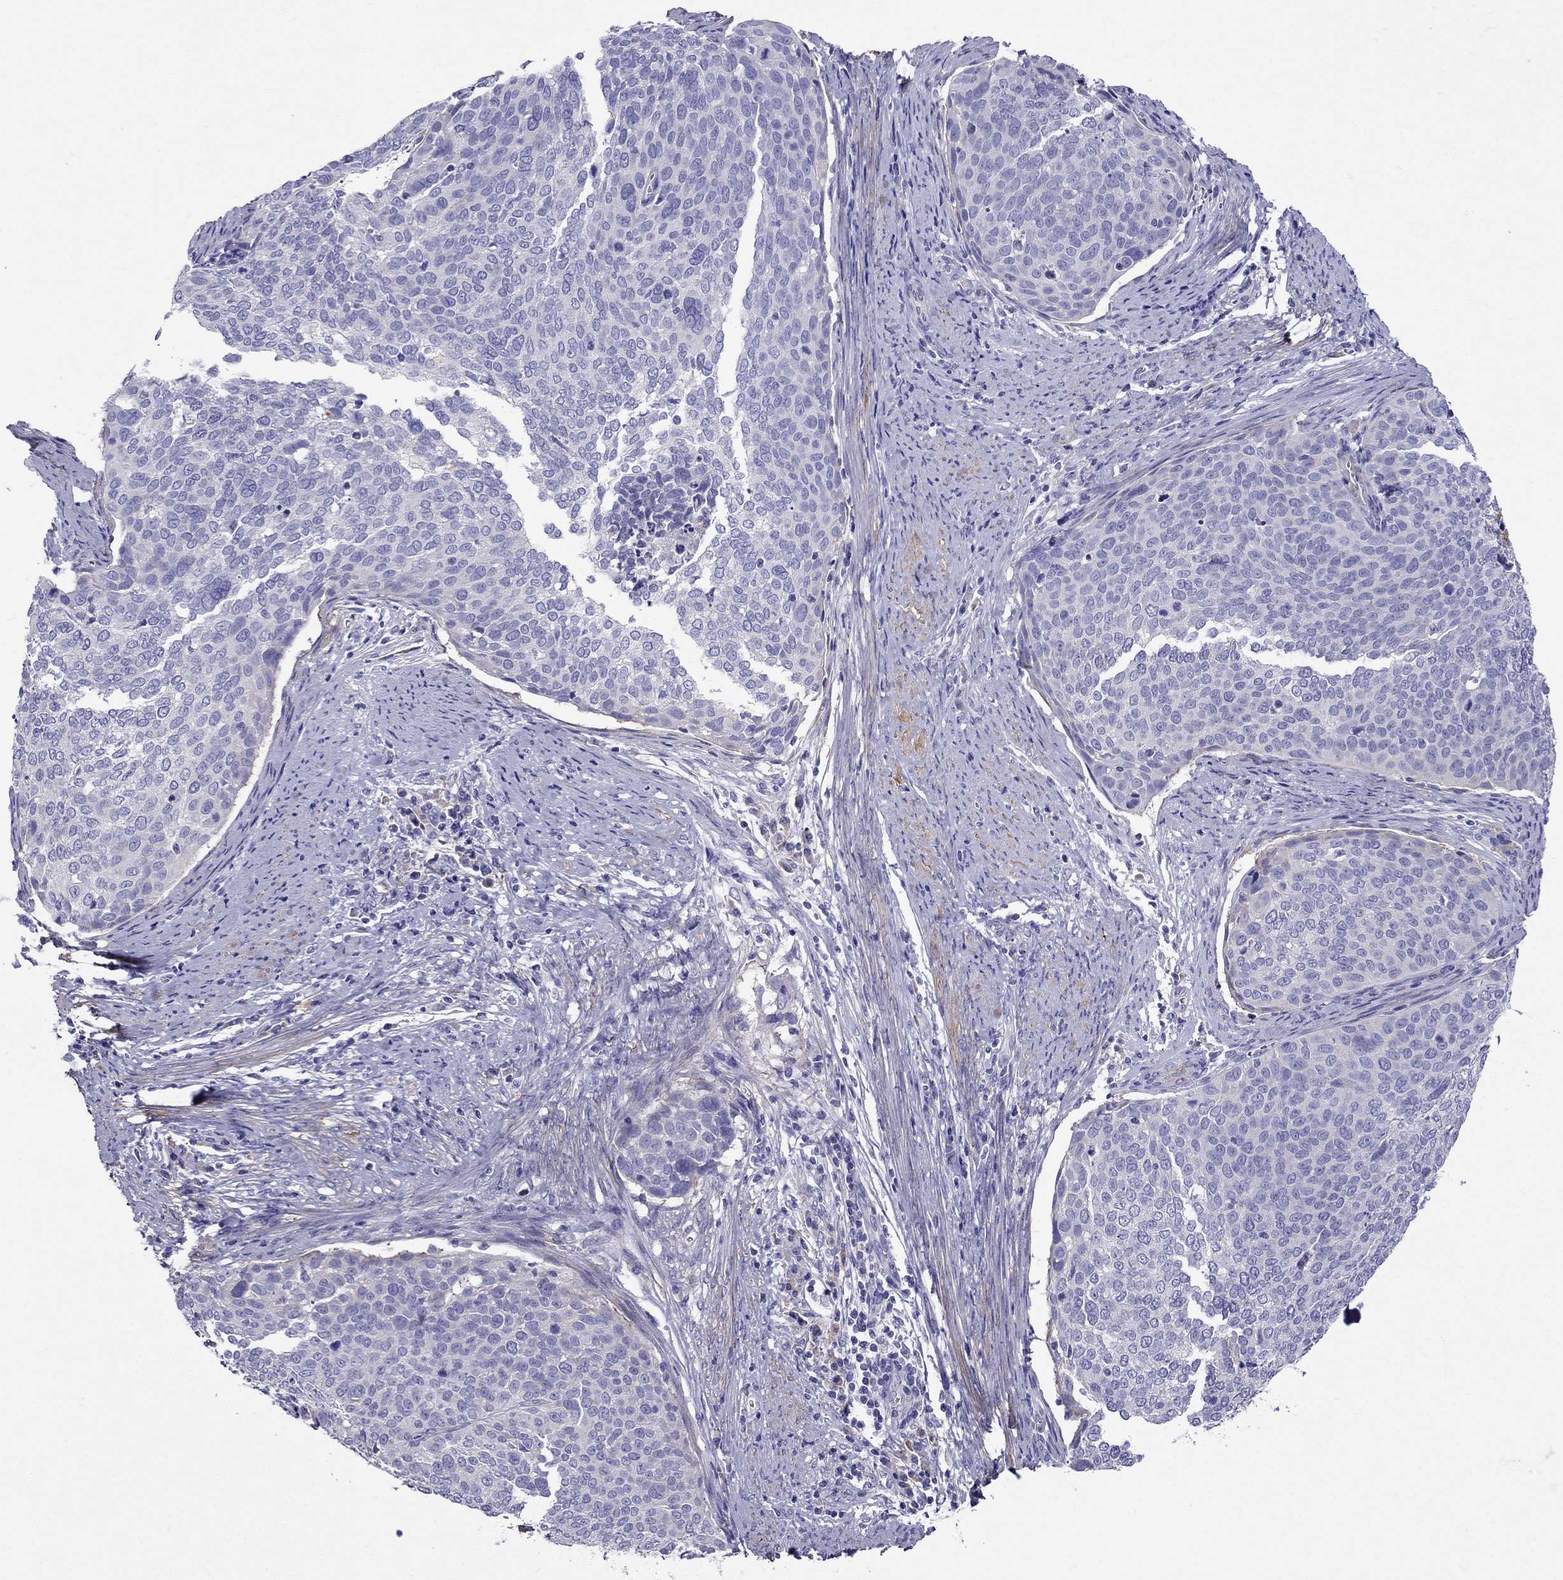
{"staining": {"intensity": "negative", "quantity": "none", "location": "none"}, "tissue": "cervical cancer", "cell_type": "Tumor cells", "image_type": "cancer", "snomed": [{"axis": "morphology", "description": "Squamous cell carcinoma, NOS"}, {"axis": "topography", "description": "Cervix"}], "caption": "Immunohistochemical staining of human cervical cancer (squamous cell carcinoma) exhibits no significant expression in tumor cells.", "gene": "GPR50", "patient": {"sex": "female", "age": 39}}